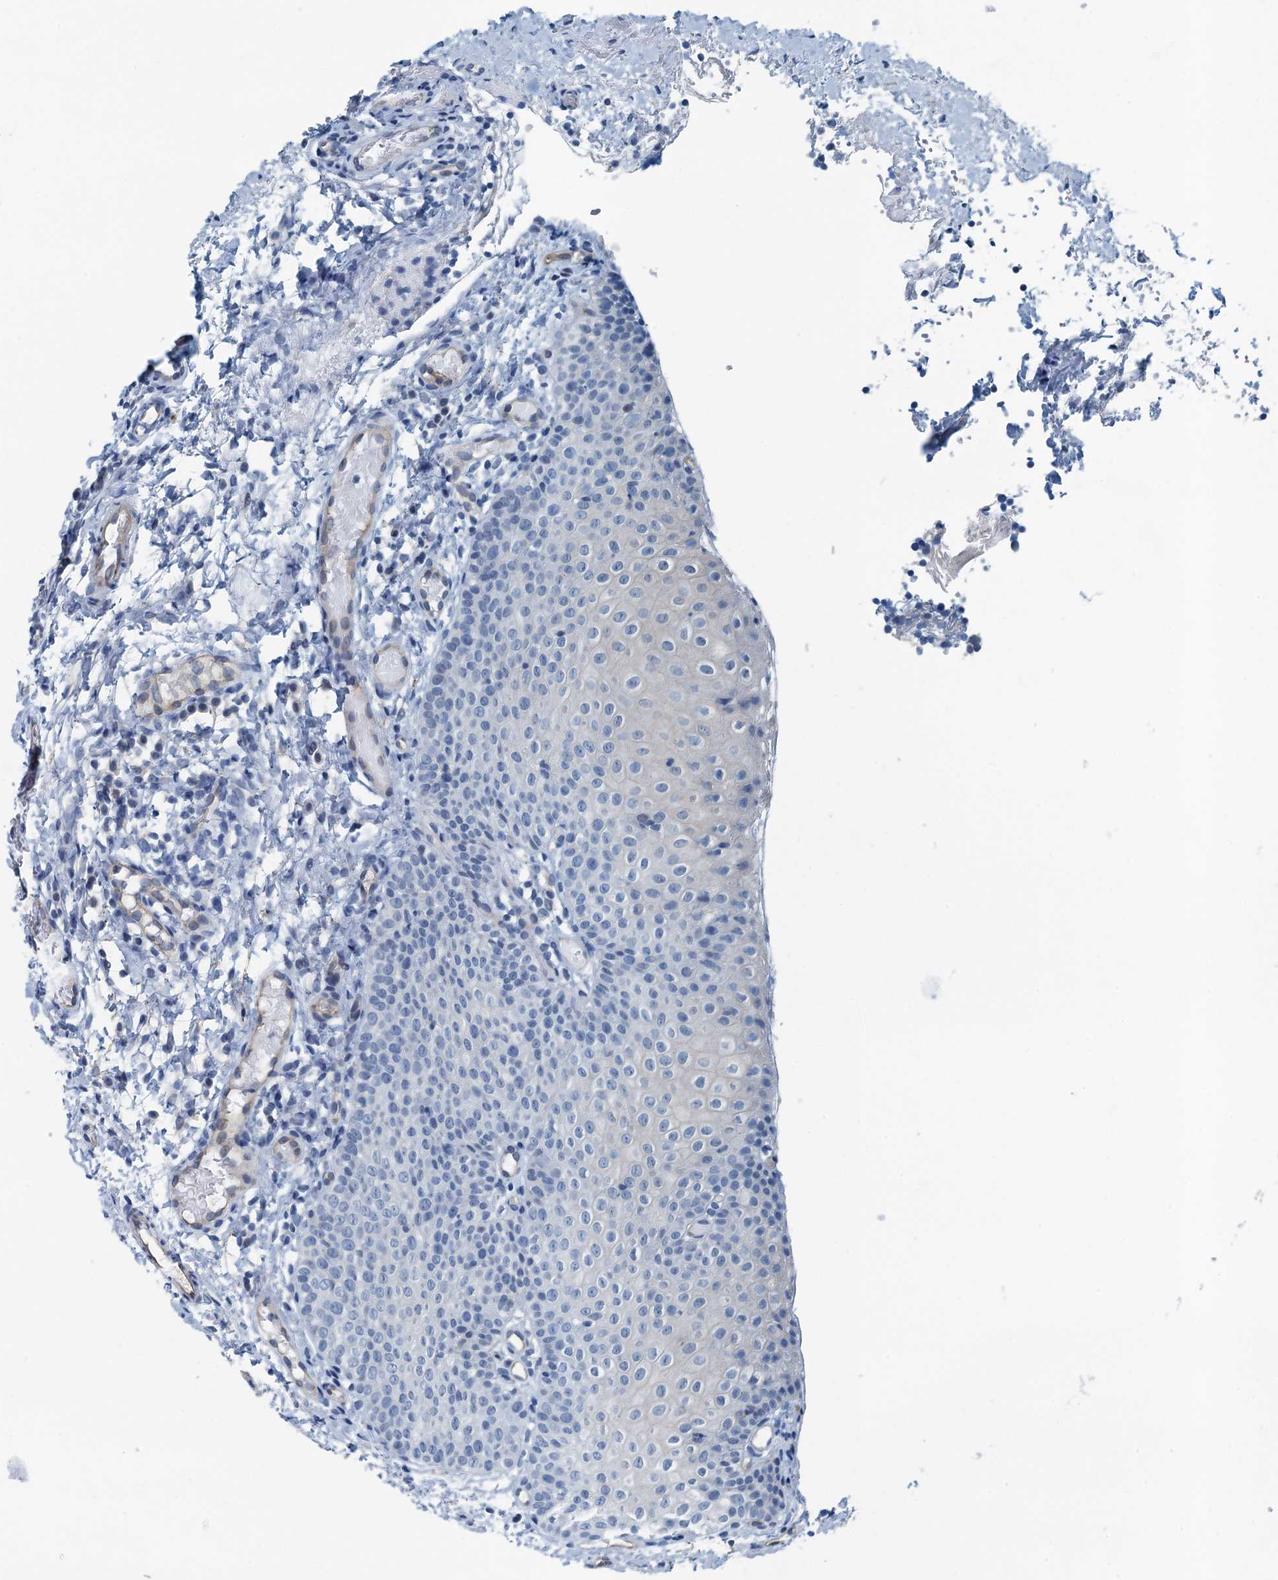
{"staining": {"intensity": "negative", "quantity": "none", "location": "none"}, "tissue": "tonsil", "cell_type": "Germinal center cells", "image_type": "normal", "snomed": [{"axis": "morphology", "description": "Normal tissue, NOS"}, {"axis": "topography", "description": "Tonsil"}], "caption": "Immunohistochemistry (IHC) micrograph of normal tonsil: human tonsil stained with DAB (3,3'-diaminobenzidine) reveals no significant protein staining in germinal center cells.", "gene": "GFOD2", "patient": {"sex": "female", "age": 19}}